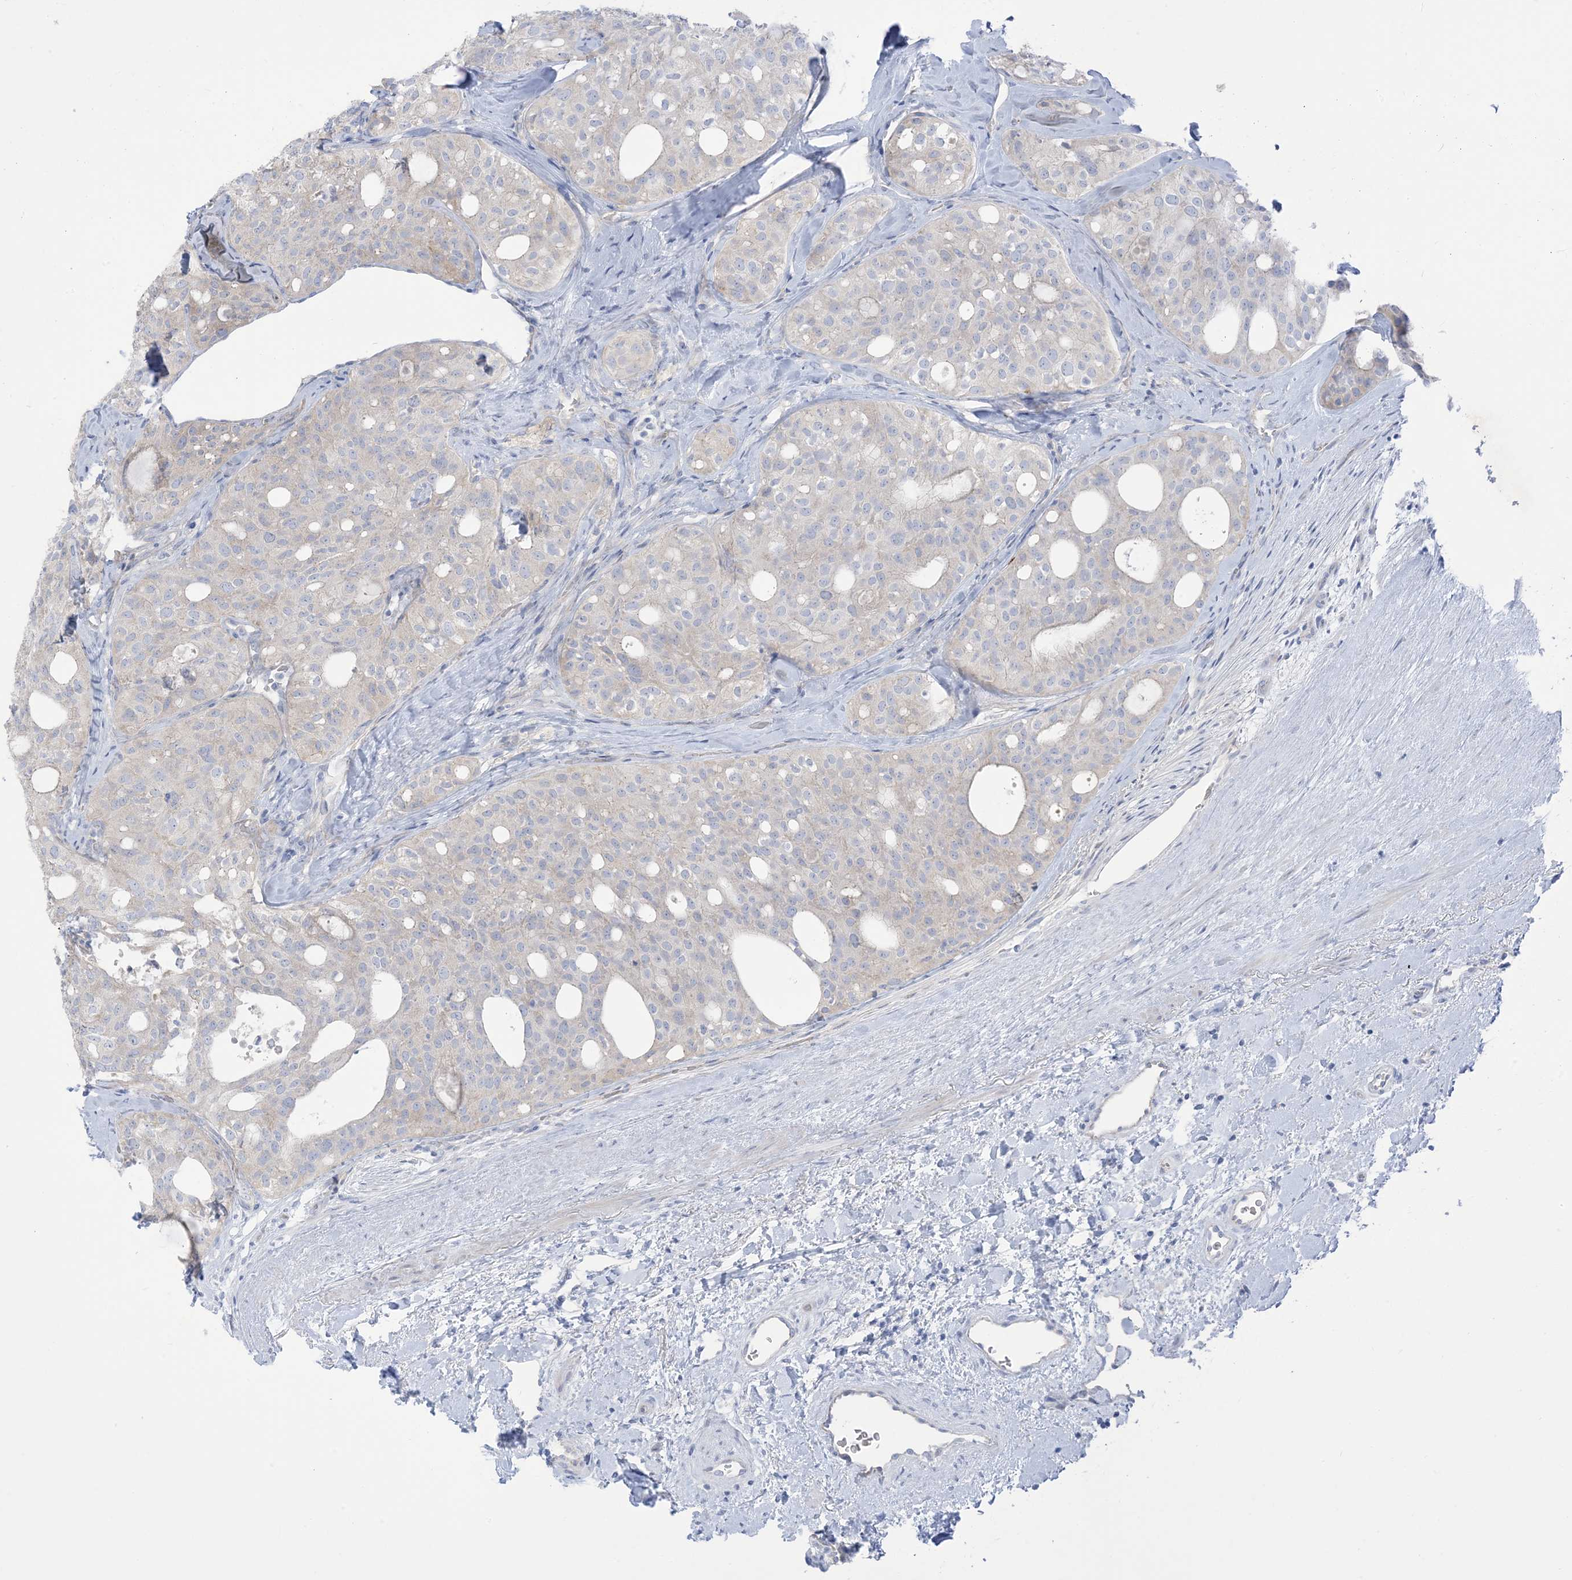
{"staining": {"intensity": "negative", "quantity": "none", "location": "none"}, "tissue": "thyroid cancer", "cell_type": "Tumor cells", "image_type": "cancer", "snomed": [{"axis": "morphology", "description": "Follicular adenoma carcinoma, NOS"}, {"axis": "topography", "description": "Thyroid gland"}], "caption": "Protein analysis of follicular adenoma carcinoma (thyroid) shows no significant positivity in tumor cells.", "gene": "XIRP2", "patient": {"sex": "male", "age": 75}}